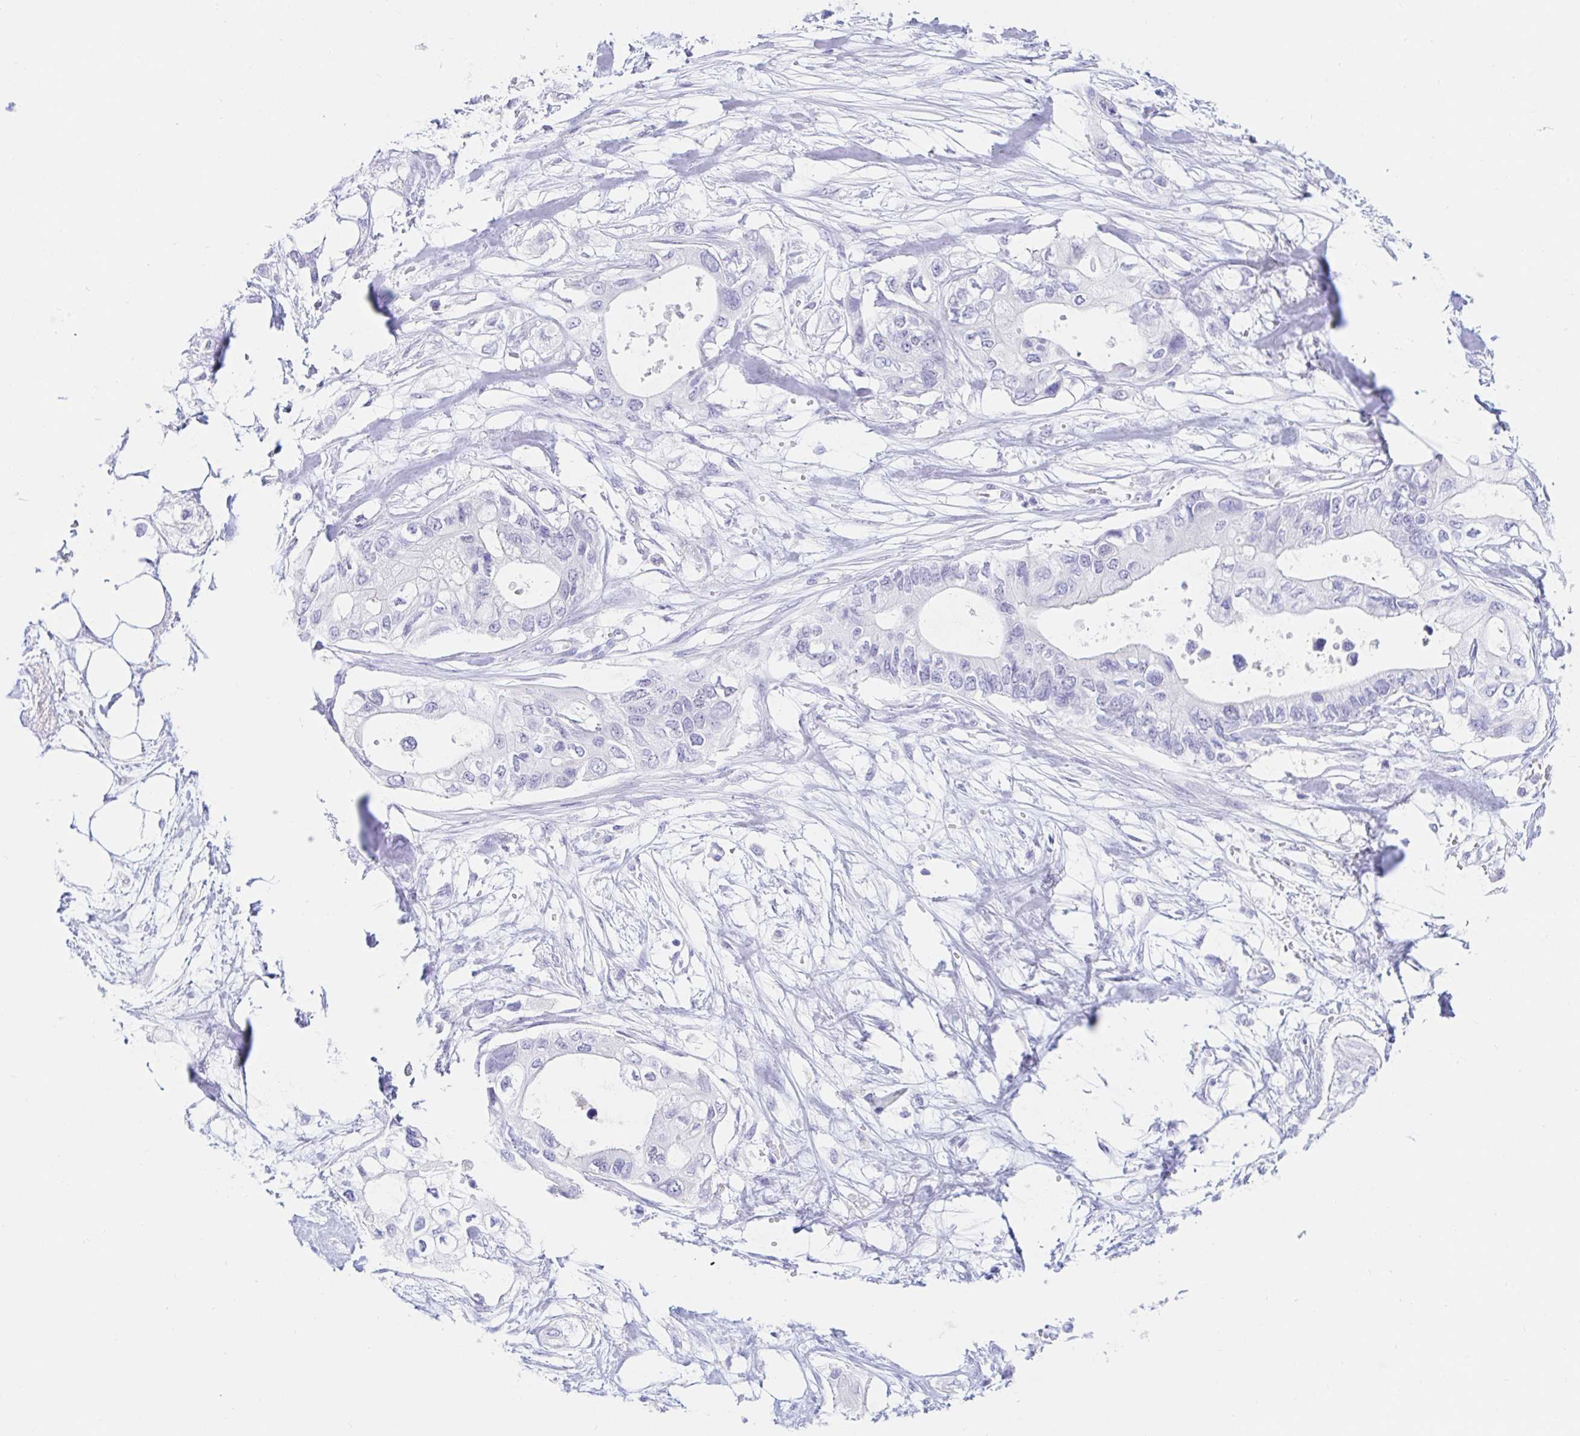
{"staining": {"intensity": "negative", "quantity": "none", "location": "none"}, "tissue": "pancreatic cancer", "cell_type": "Tumor cells", "image_type": "cancer", "snomed": [{"axis": "morphology", "description": "Adenocarcinoma, NOS"}, {"axis": "topography", "description": "Pancreas"}], "caption": "High power microscopy histopathology image of an IHC micrograph of pancreatic cancer (adenocarcinoma), revealing no significant positivity in tumor cells.", "gene": "OR6T1", "patient": {"sex": "female", "age": 63}}